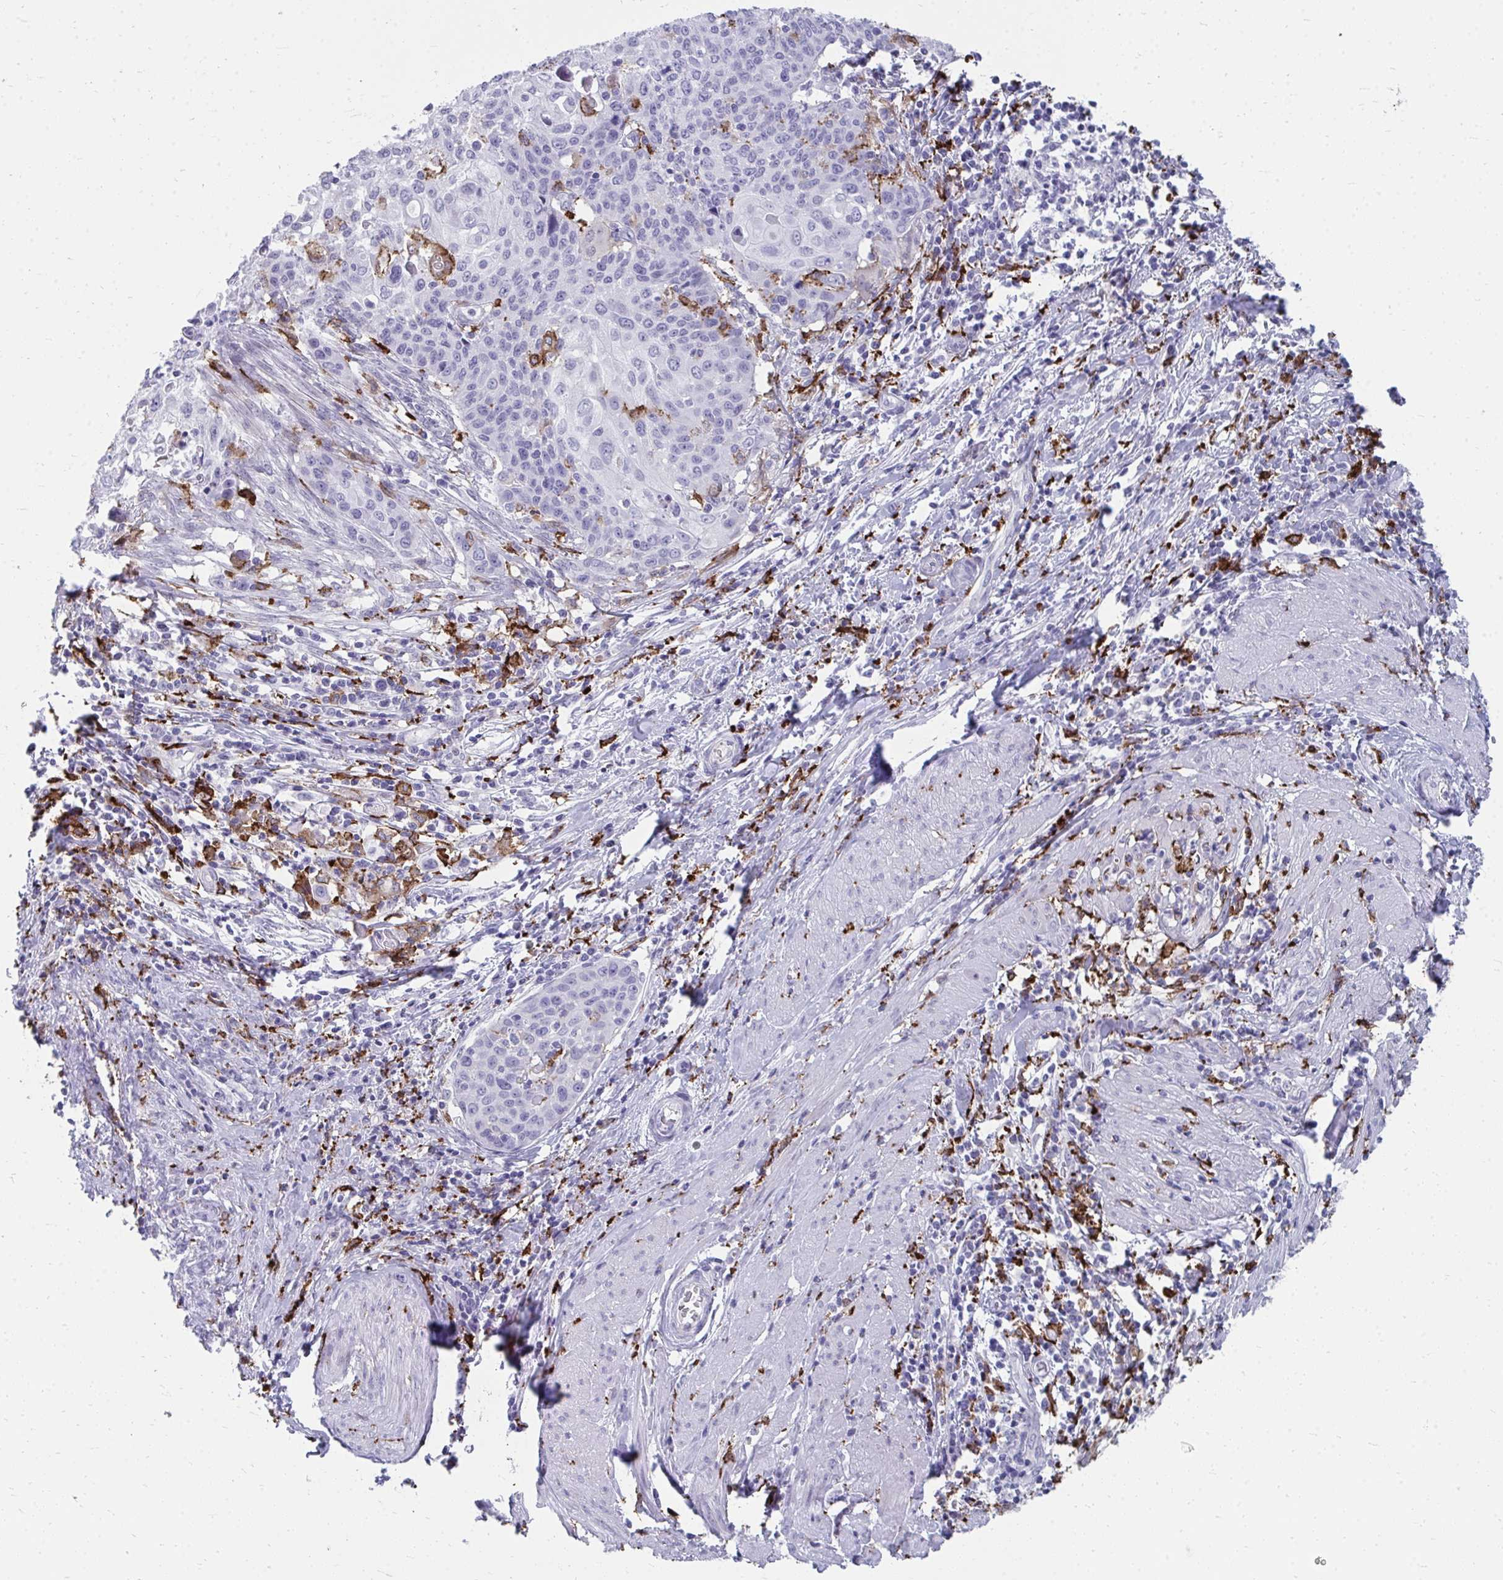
{"staining": {"intensity": "negative", "quantity": "none", "location": "none"}, "tissue": "cervical cancer", "cell_type": "Tumor cells", "image_type": "cancer", "snomed": [{"axis": "morphology", "description": "Squamous cell carcinoma, NOS"}, {"axis": "topography", "description": "Cervix"}], "caption": "An image of cervical cancer (squamous cell carcinoma) stained for a protein shows no brown staining in tumor cells. Nuclei are stained in blue.", "gene": "CD163", "patient": {"sex": "female", "age": 65}}